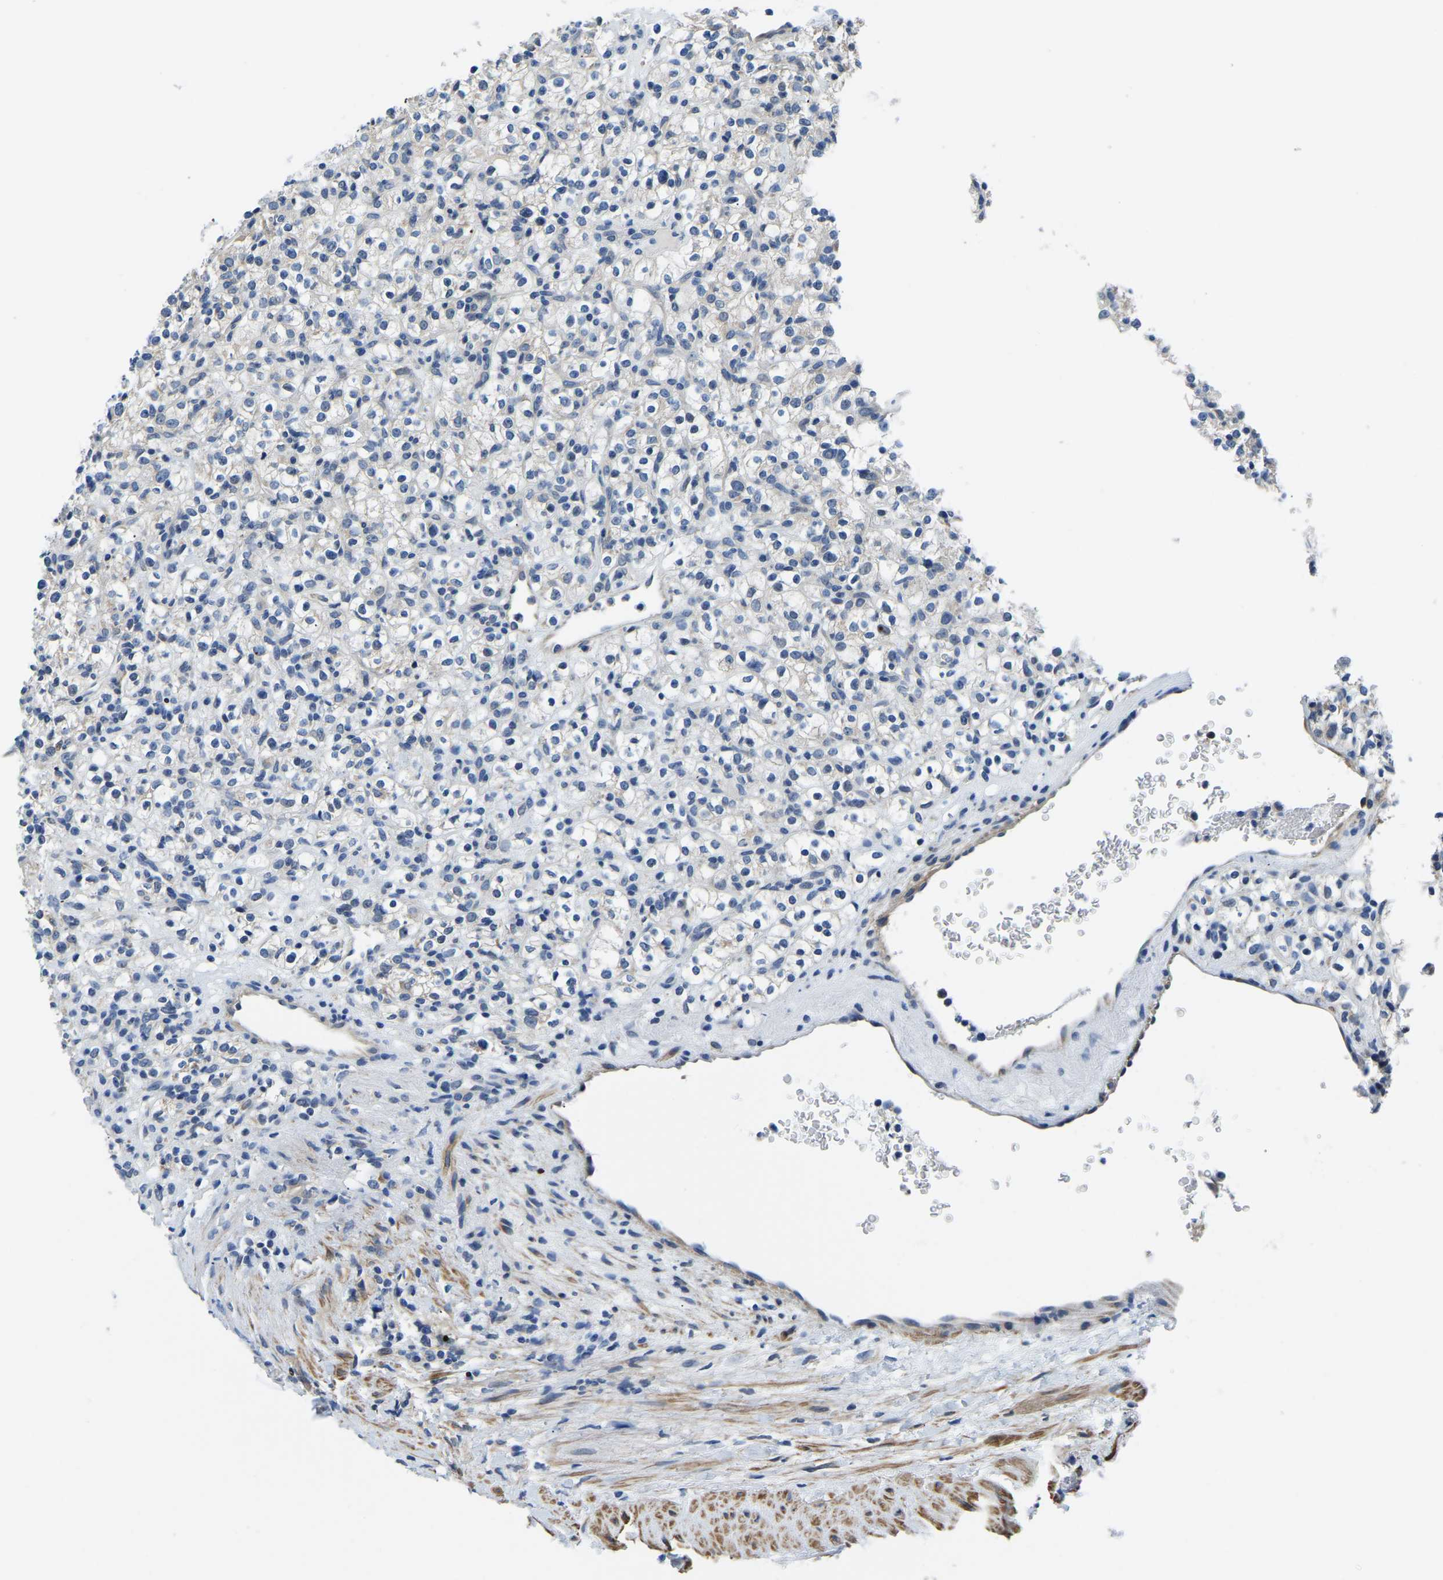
{"staining": {"intensity": "negative", "quantity": "none", "location": "none"}, "tissue": "renal cancer", "cell_type": "Tumor cells", "image_type": "cancer", "snomed": [{"axis": "morphology", "description": "Normal tissue, NOS"}, {"axis": "morphology", "description": "Adenocarcinoma, NOS"}, {"axis": "topography", "description": "Kidney"}], "caption": "A high-resolution micrograph shows immunohistochemistry staining of renal adenocarcinoma, which shows no significant positivity in tumor cells. (Immunohistochemistry (ihc), brightfield microscopy, high magnification).", "gene": "LIAS", "patient": {"sex": "female", "age": 72}}